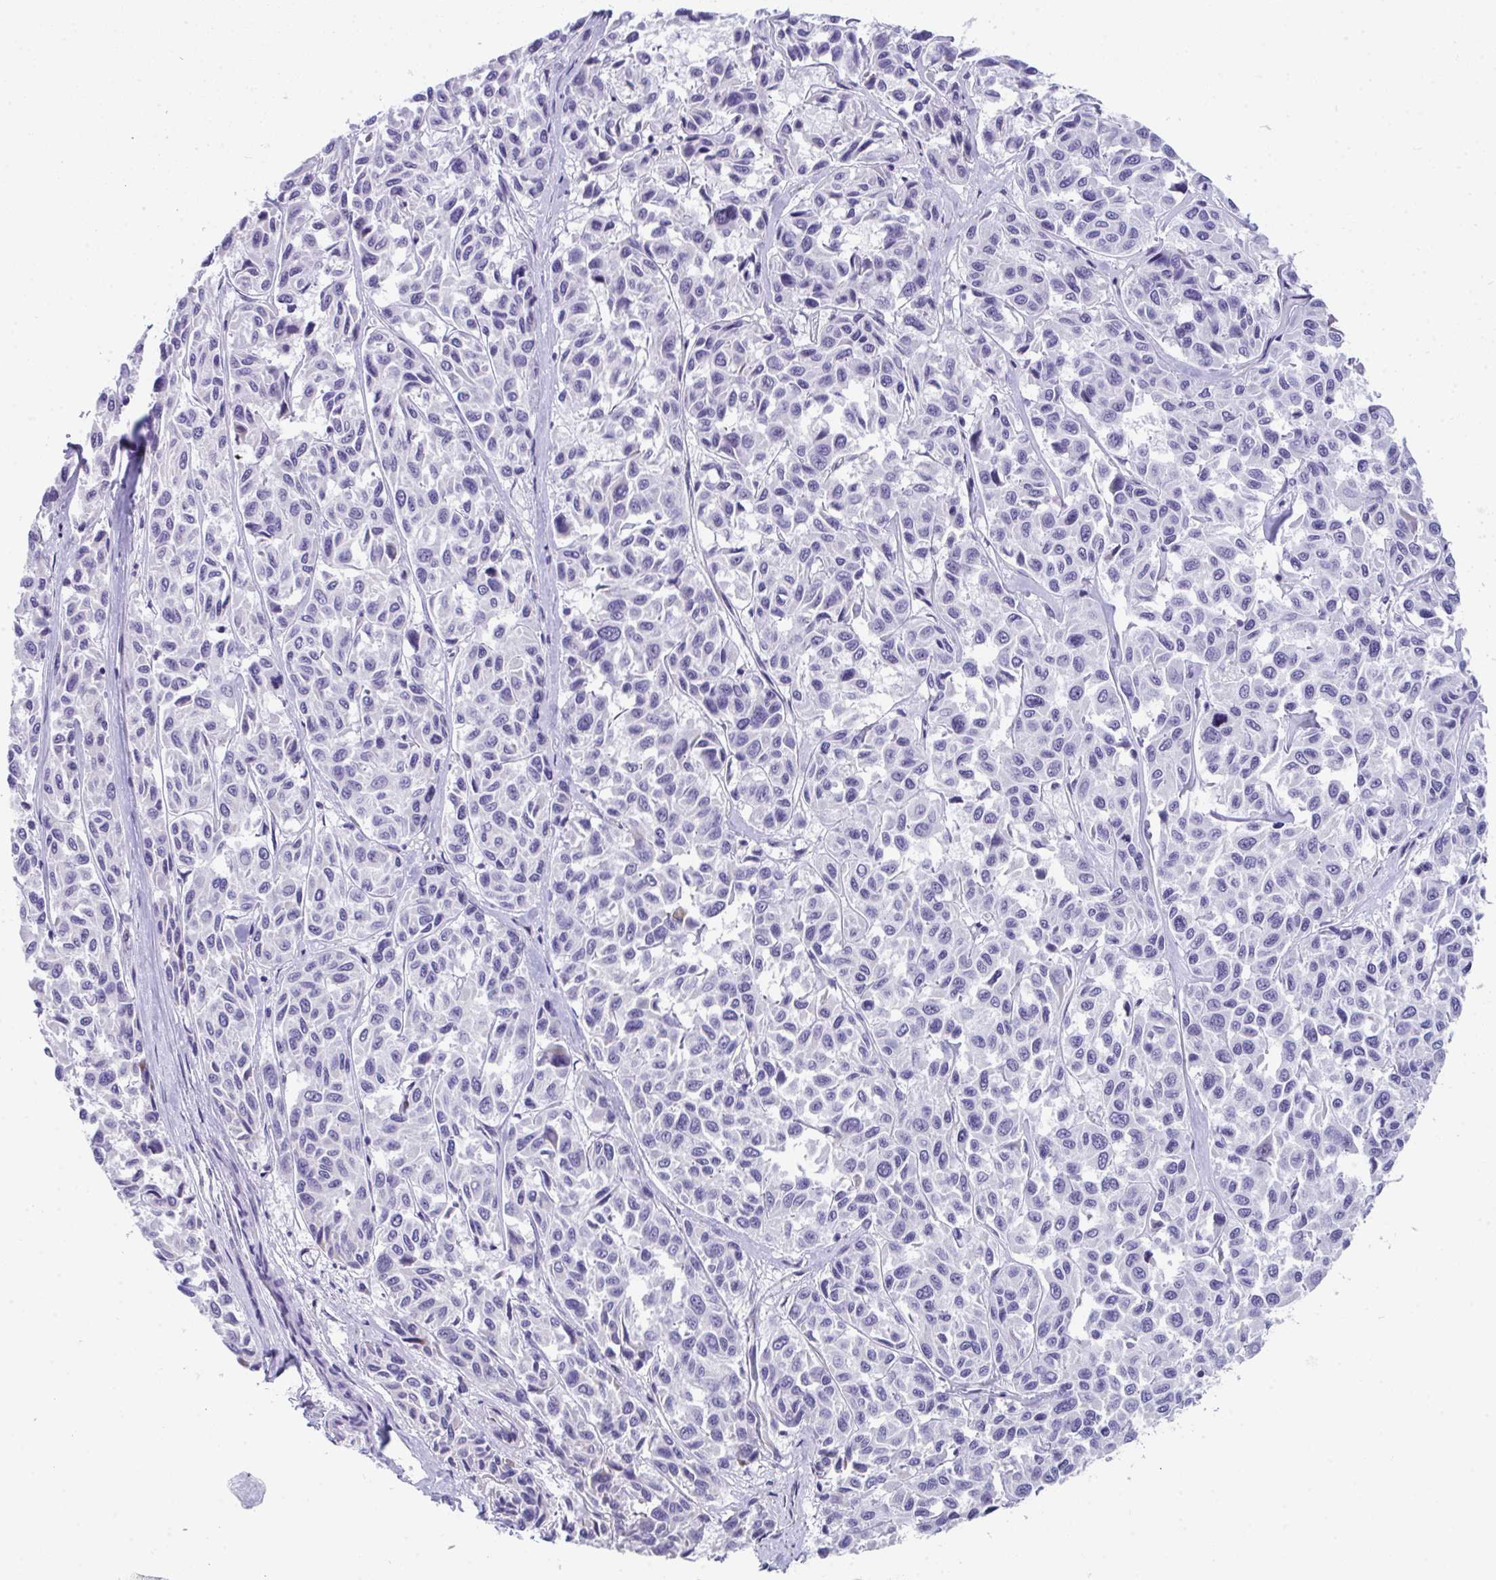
{"staining": {"intensity": "negative", "quantity": "none", "location": "none"}, "tissue": "melanoma", "cell_type": "Tumor cells", "image_type": "cancer", "snomed": [{"axis": "morphology", "description": "Malignant melanoma, NOS"}, {"axis": "topography", "description": "Skin"}], "caption": "There is no significant positivity in tumor cells of melanoma.", "gene": "CDK13", "patient": {"sex": "female", "age": 66}}